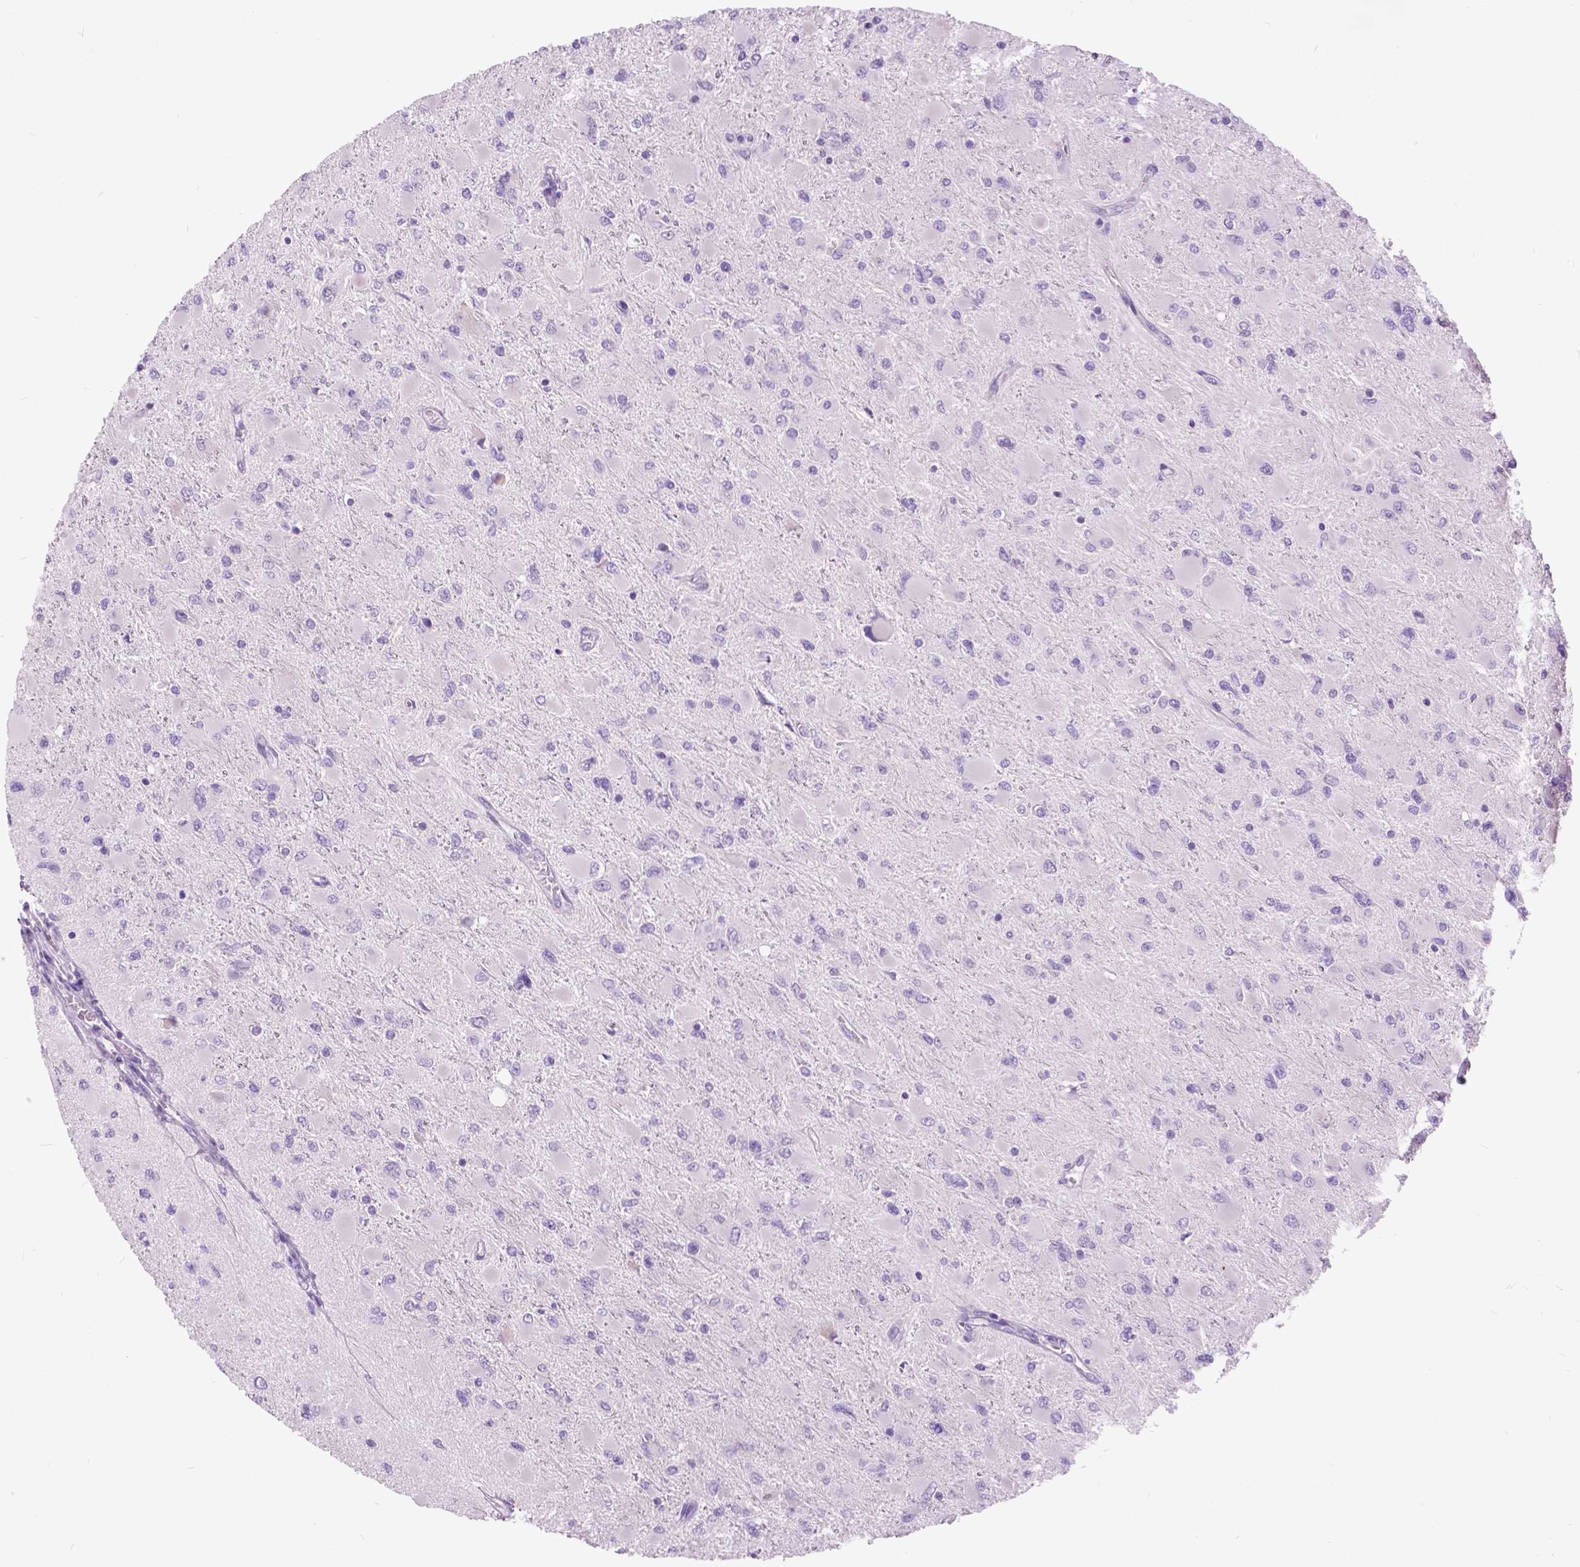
{"staining": {"intensity": "negative", "quantity": "none", "location": "none"}, "tissue": "glioma", "cell_type": "Tumor cells", "image_type": "cancer", "snomed": [{"axis": "morphology", "description": "Glioma, malignant, High grade"}, {"axis": "topography", "description": "Cerebral cortex"}], "caption": "Immunohistochemistry (IHC) image of malignant glioma (high-grade) stained for a protein (brown), which displays no expression in tumor cells.", "gene": "TP53TG5", "patient": {"sex": "female", "age": 36}}